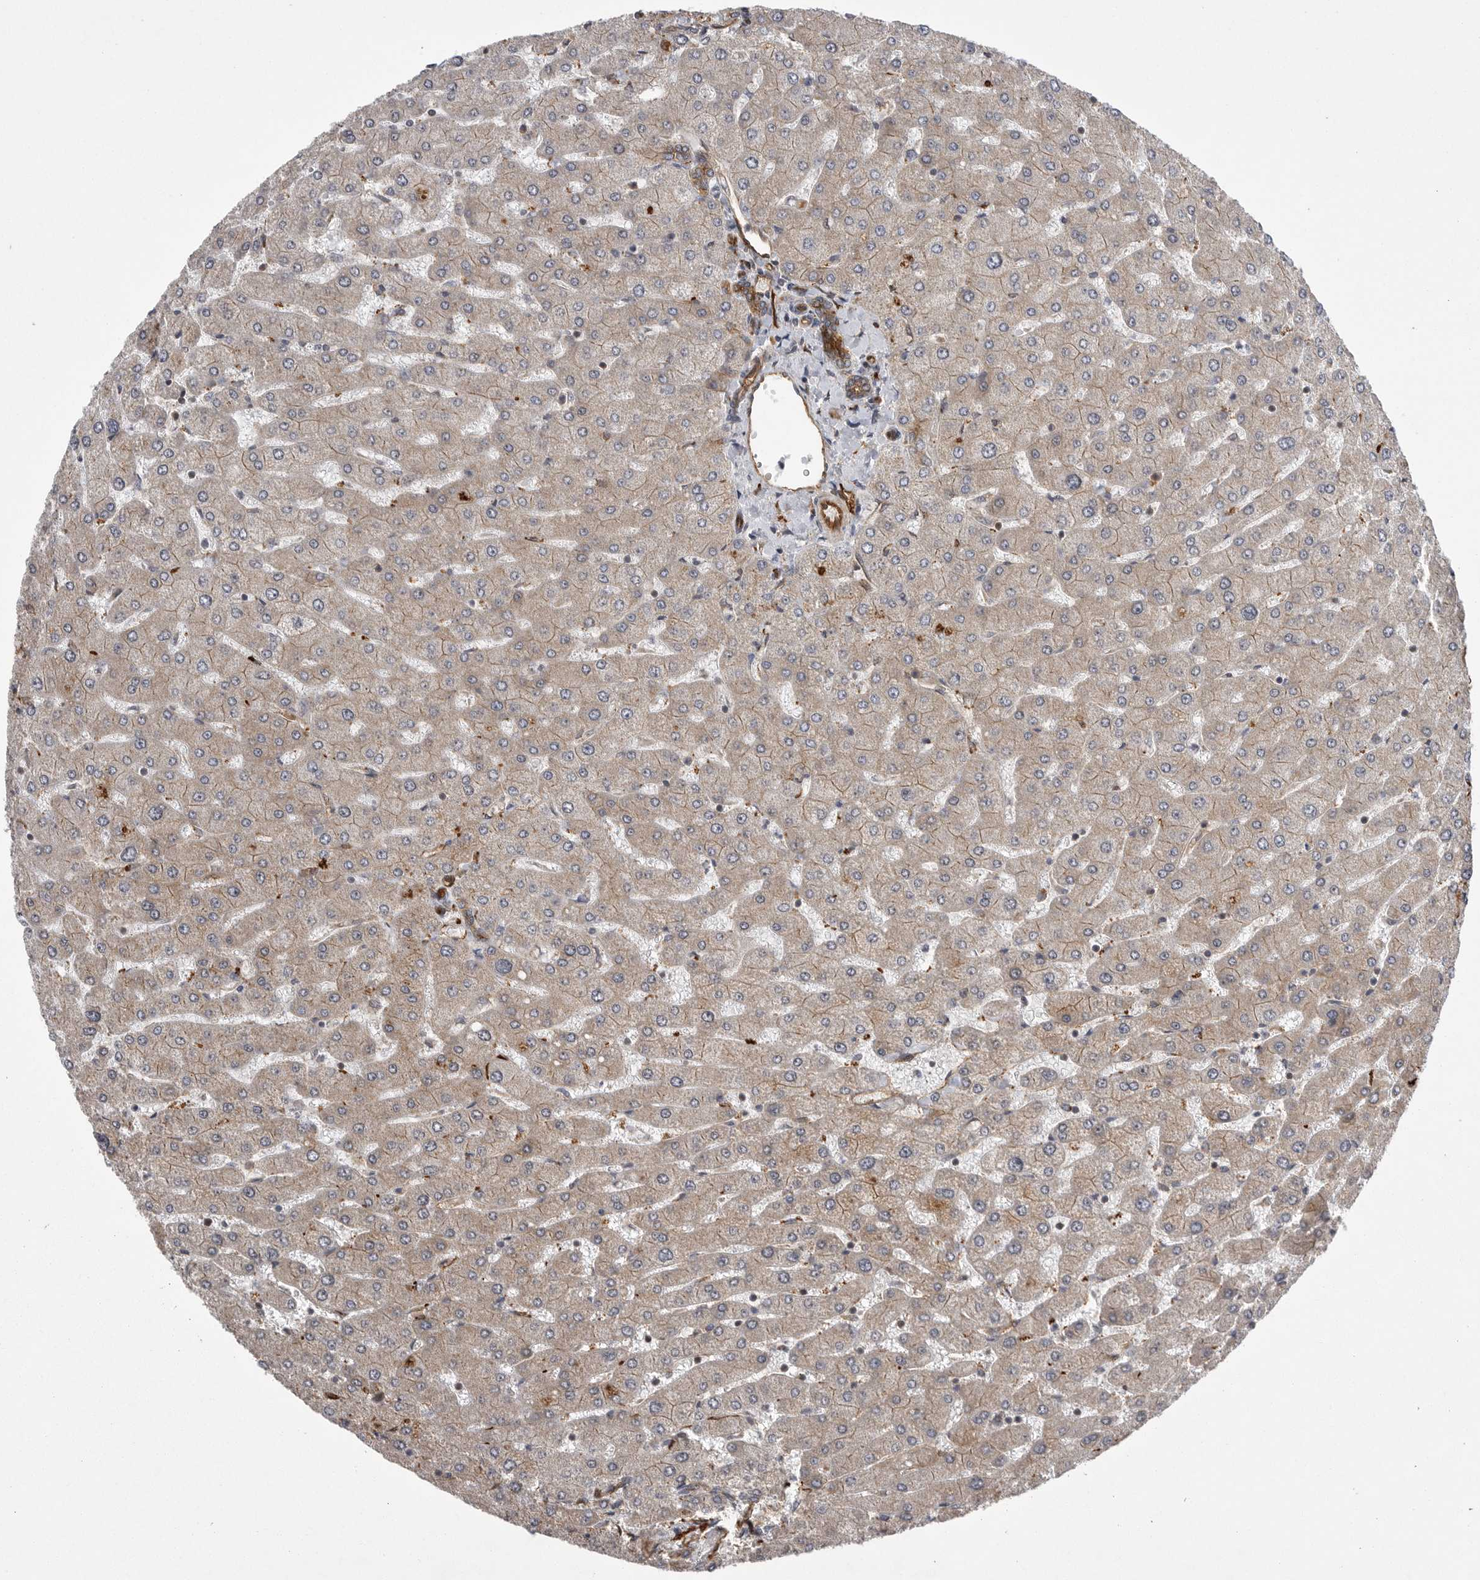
{"staining": {"intensity": "strong", "quantity": ">75%", "location": "cytoplasmic/membranous"}, "tissue": "liver", "cell_type": "Cholangiocytes", "image_type": "normal", "snomed": [{"axis": "morphology", "description": "Normal tissue, NOS"}, {"axis": "topography", "description": "Liver"}], "caption": "A high-resolution image shows immunohistochemistry (IHC) staining of unremarkable liver, which shows strong cytoplasmic/membranous expression in approximately >75% of cholangiocytes.", "gene": "NECTIN1", "patient": {"sex": "male", "age": 55}}